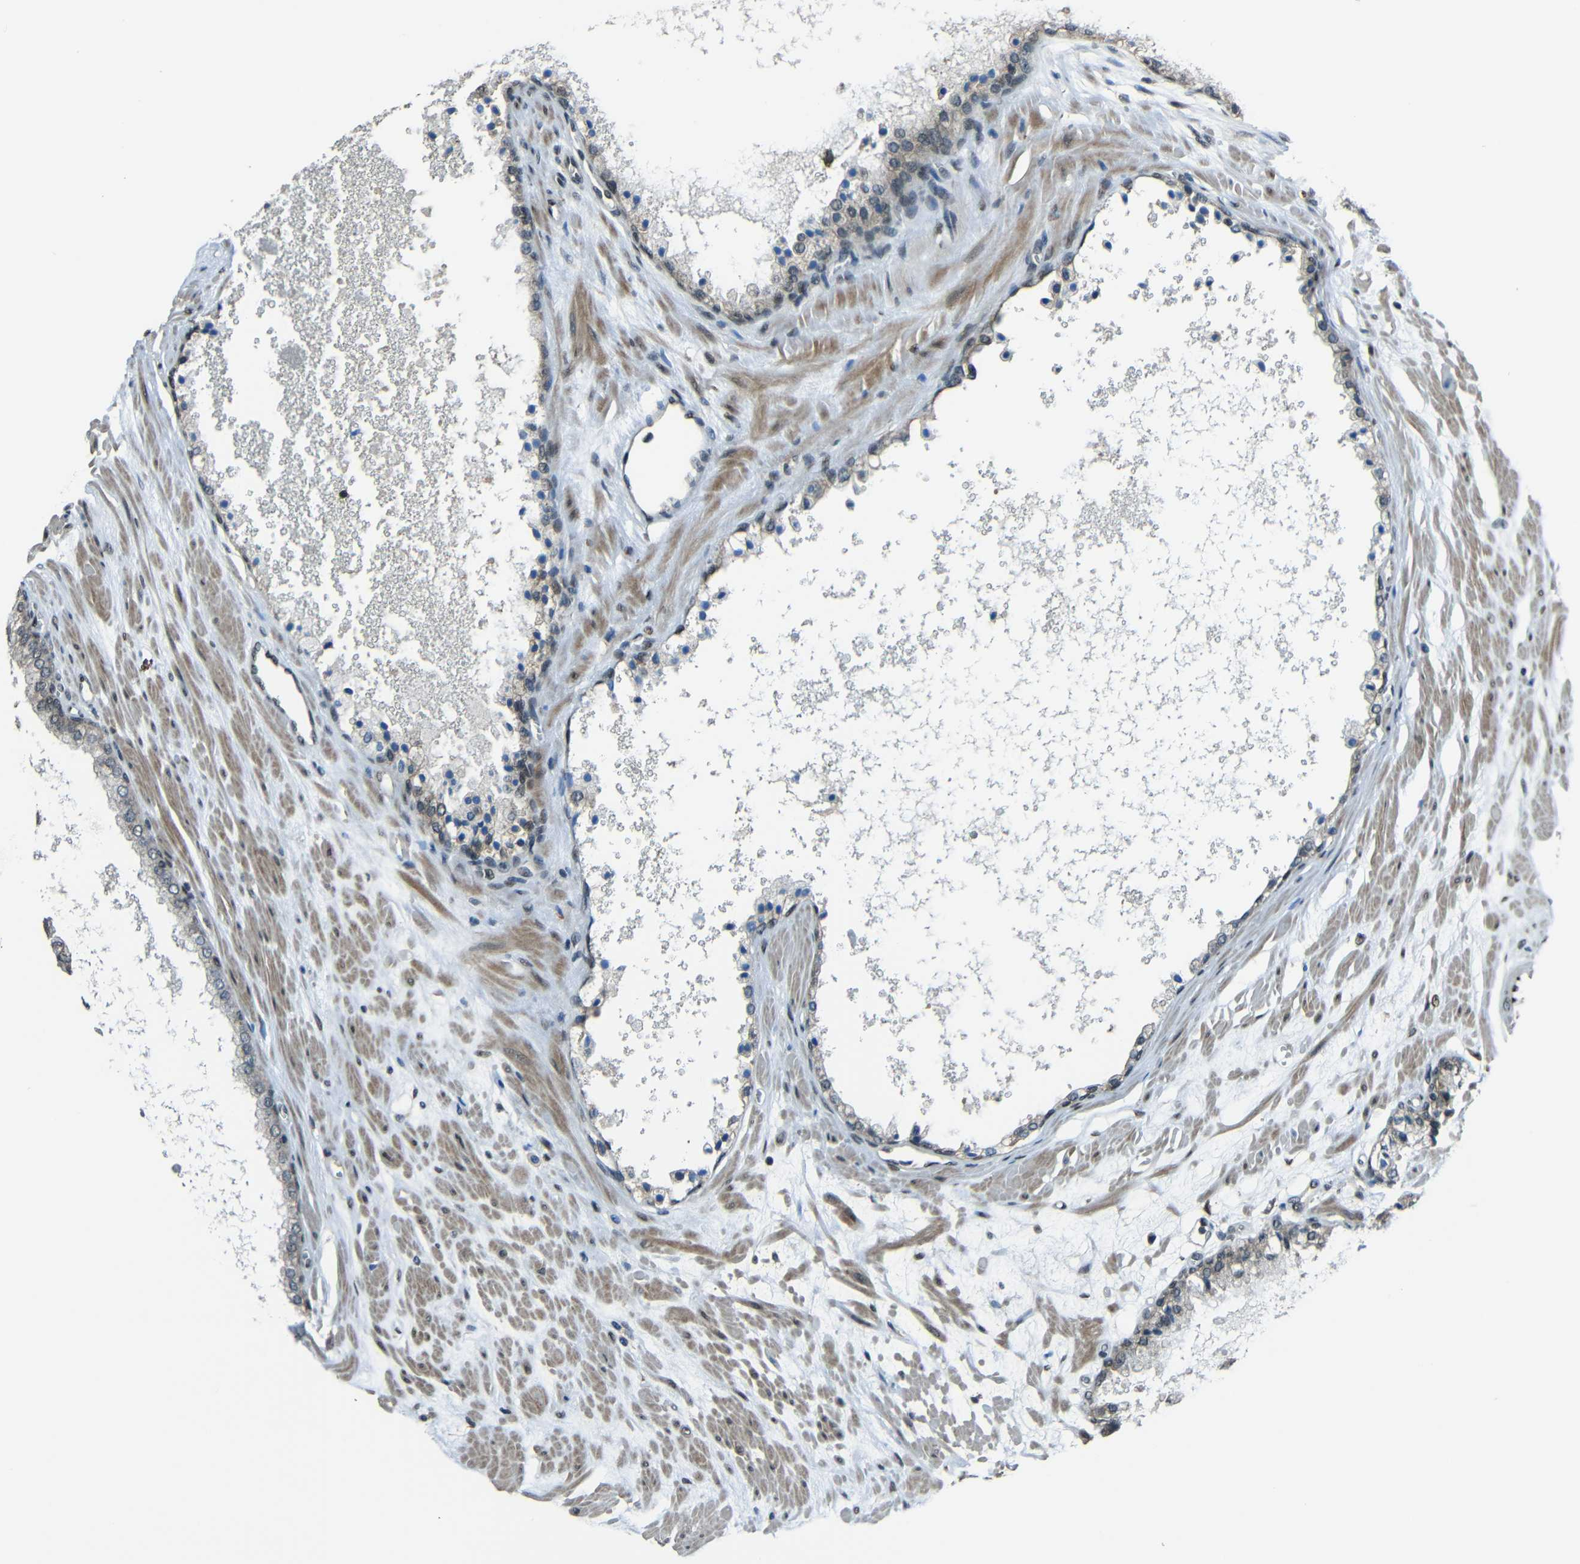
{"staining": {"intensity": "negative", "quantity": "none", "location": "none"}, "tissue": "prostate cancer", "cell_type": "Tumor cells", "image_type": "cancer", "snomed": [{"axis": "morphology", "description": "Adenocarcinoma, High grade"}, {"axis": "topography", "description": "Prostate"}], "caption": "Protein analysis of prostate adenocarcinoma (high-grade) reveals no significant staining in tumor cells. The staining was performed using DAB (3,3'-diaminobenzidine) to visualize the protein expression in brown, while the nuclei were stained in blue with hematoxylin (Magnification: 20x).", "gene": "PSIP1", "patient": {"sex": "male", "age": 65}}